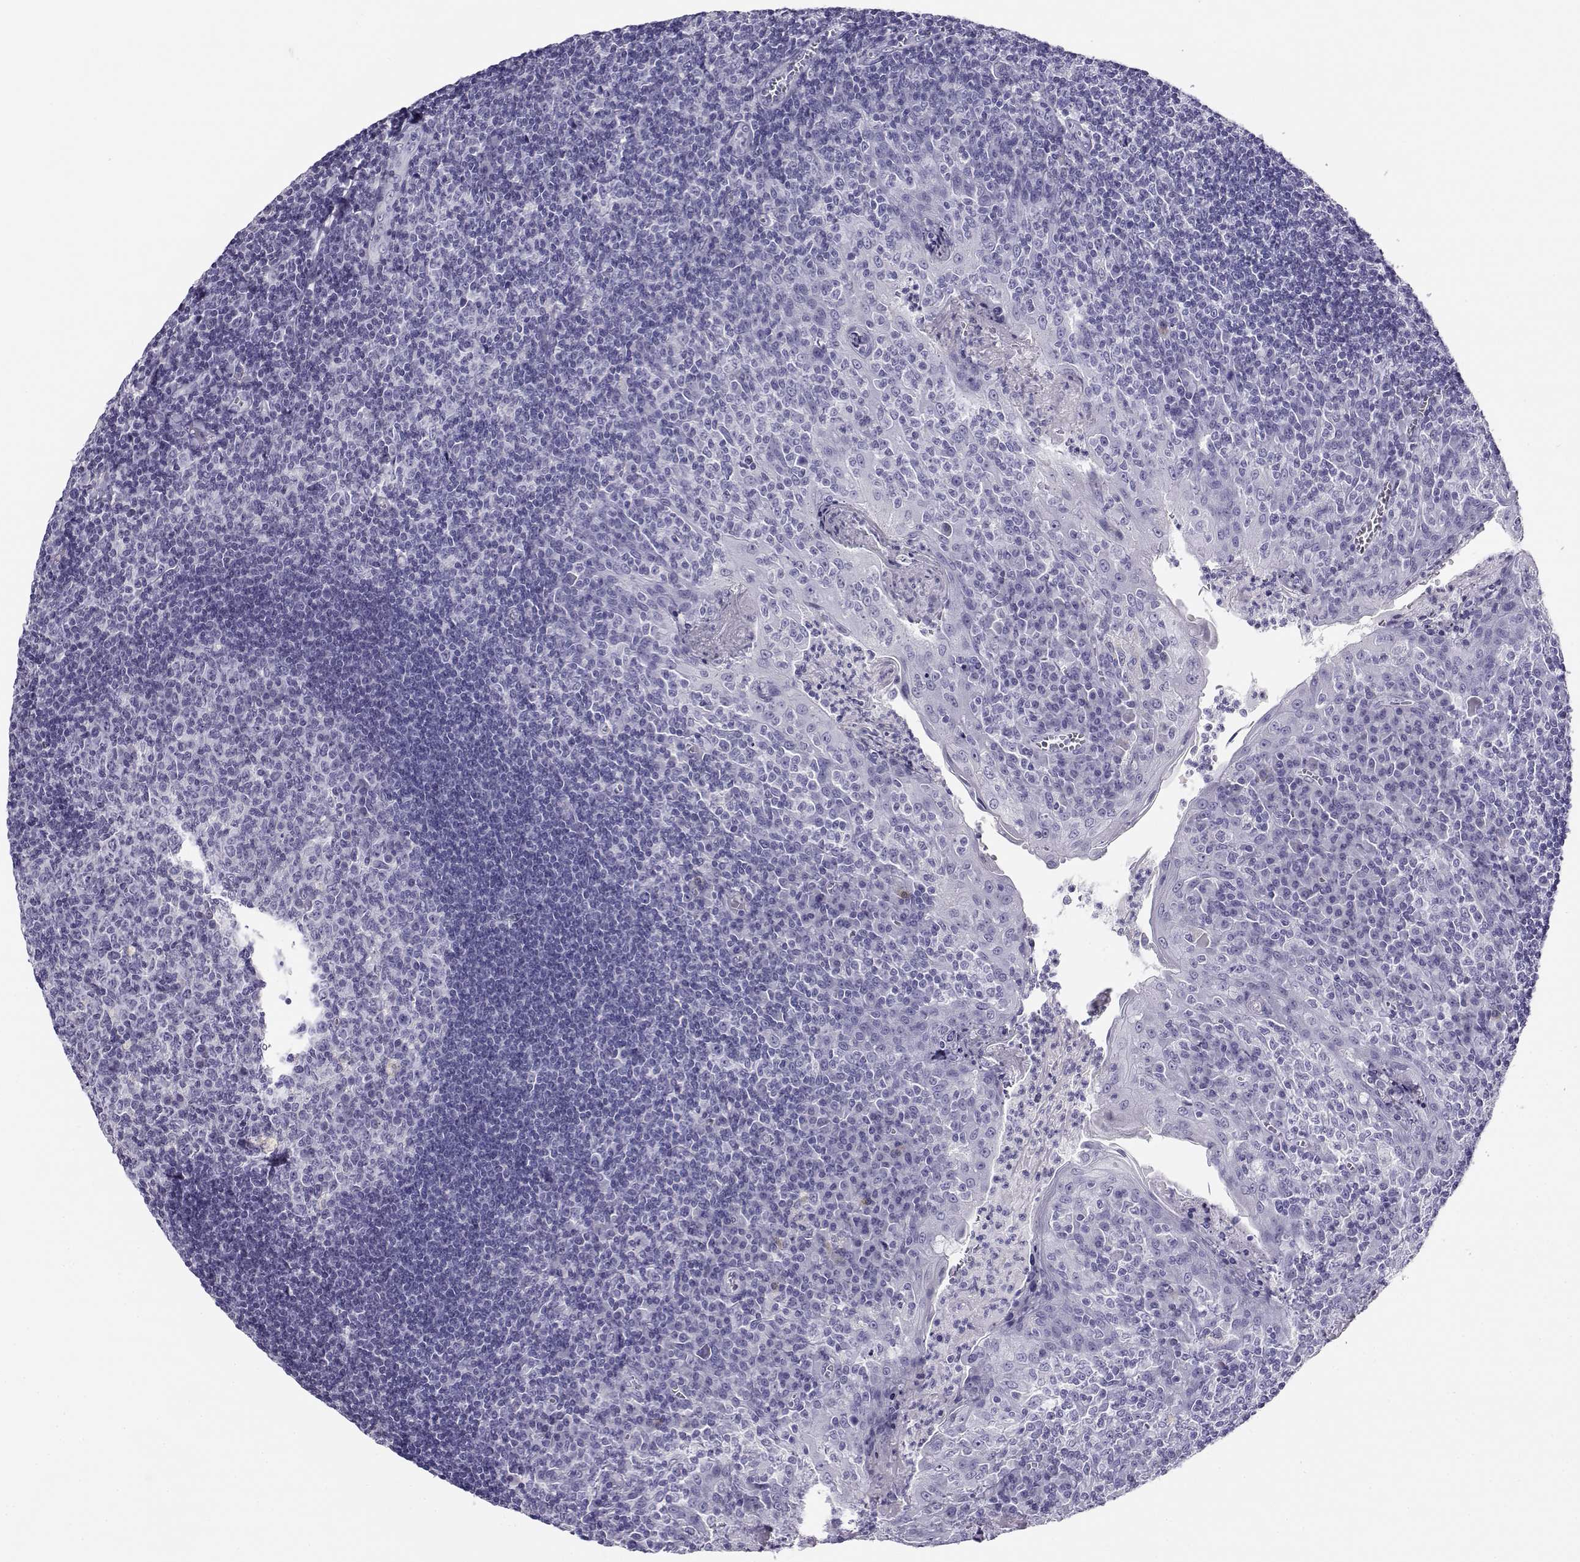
{"staining": {"intensity": "negative", "quantity": "none", "location": "none"}, "tissue": "tonsil", "cell_type": "Germinal center cells", "image_type": "normal", "snomed": [{"axis": "morphology", "description": "Normal tissue, NOS"}, {"axis": "topography", "description": "Tonsil"}], "caption": "High power microscopy image of an immunohistochemistry image of unremarkable tonsil, revealing no significant positivity in germinal center cells.", "gene": "CABS1", "patient": {"sex": "female", "age": 12}}